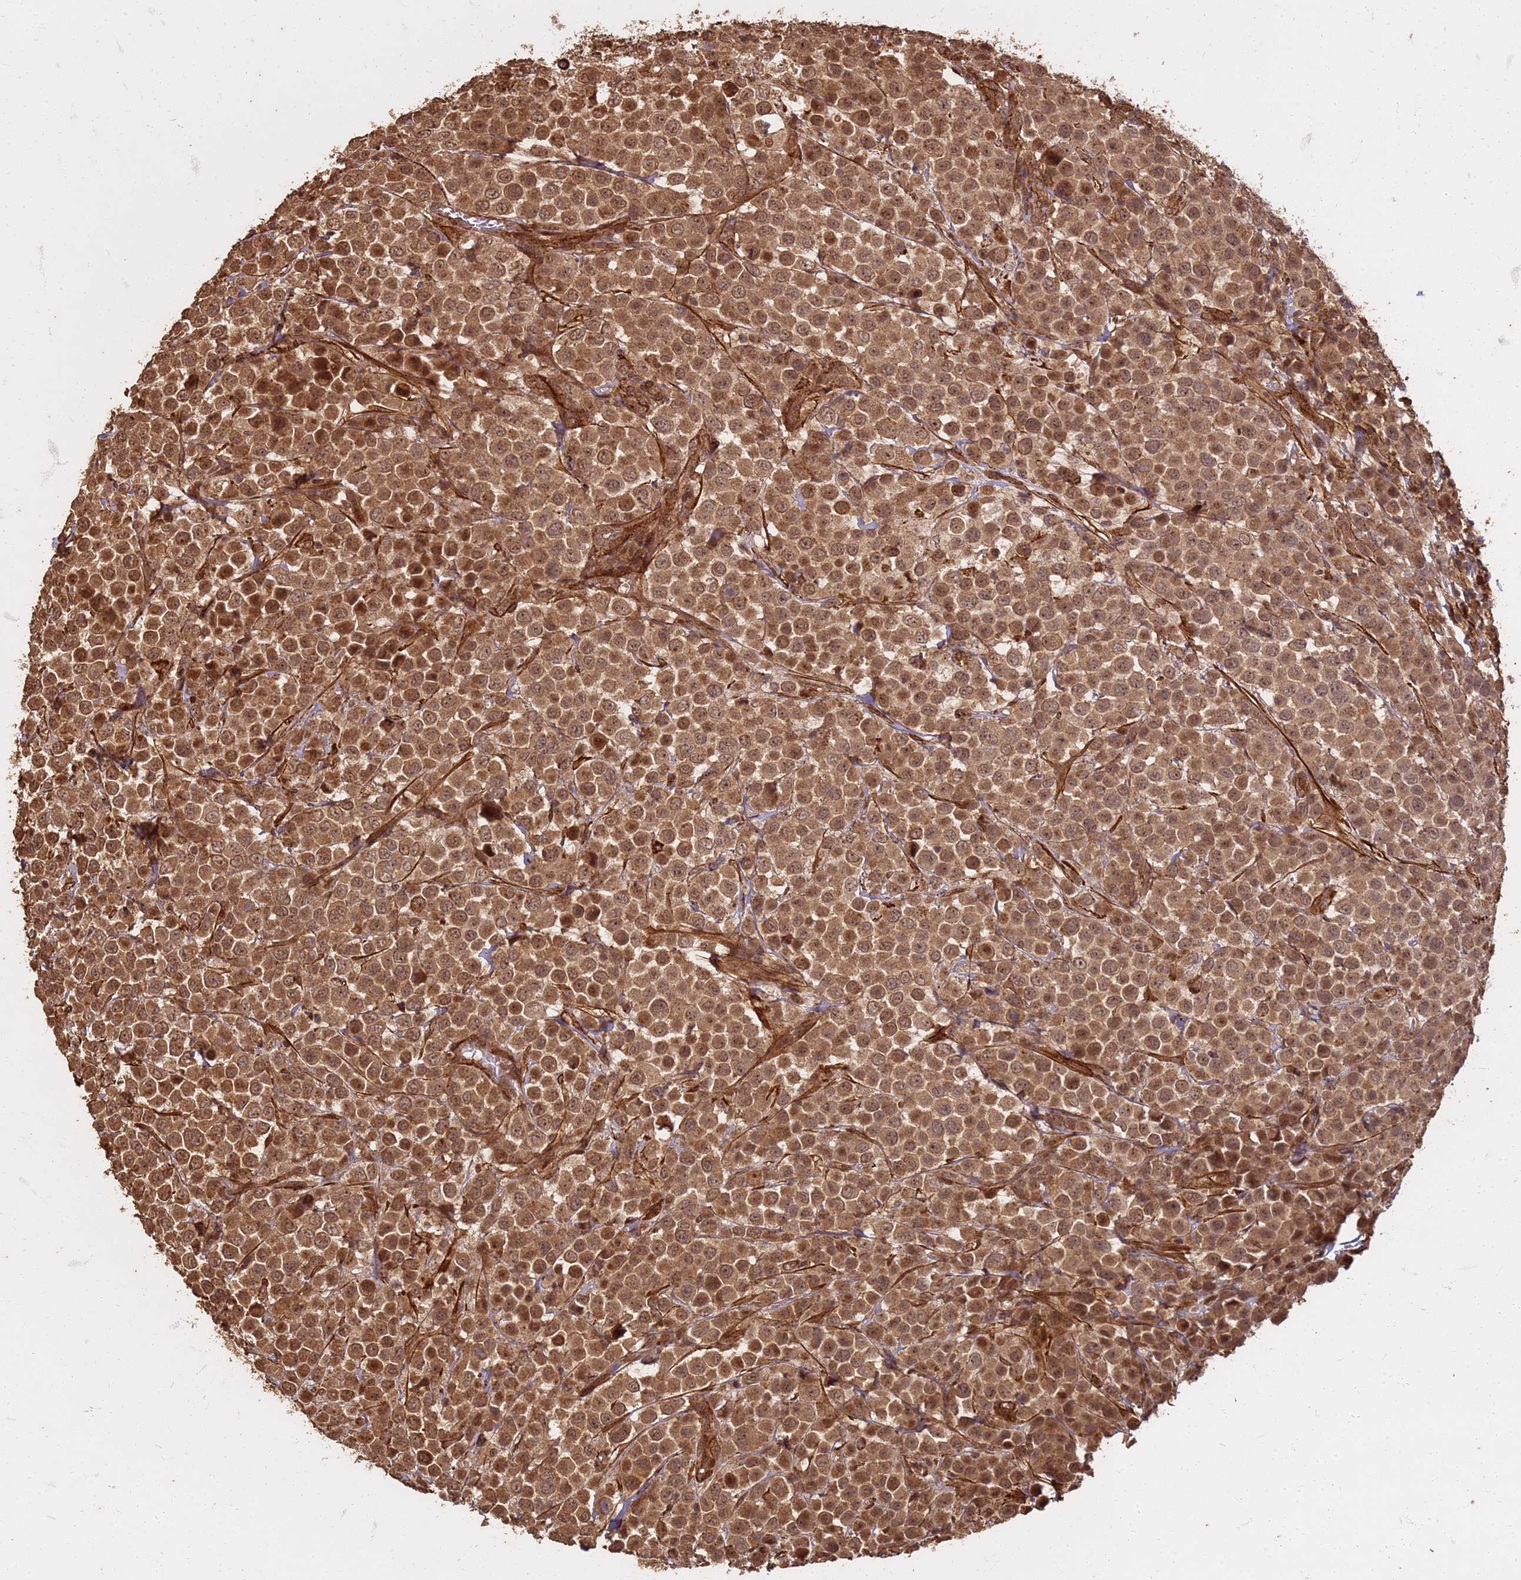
{"staining": {"intensity": "moderate", "quantity": ">75%", "location": "cytoplasmic/membranous,nuclear"}, "tissue": "breast cancer", "cell_type": "Tumor cells", "image_type": "cancer", "snomed": [{"axis": "morphology", "description": "Duct carcinoma"}, {"axis": "topography", "description": "Breast"}], "caption": "Breast cancer (intraductal carcinoma) stained with immunohistochemistry displays moderate cytoplasmic/membranous and nuclear positivity in approximately >75% of tumor cells.", "gene": "KIF26A", "patient": {"sex": "female", "age": 61}}